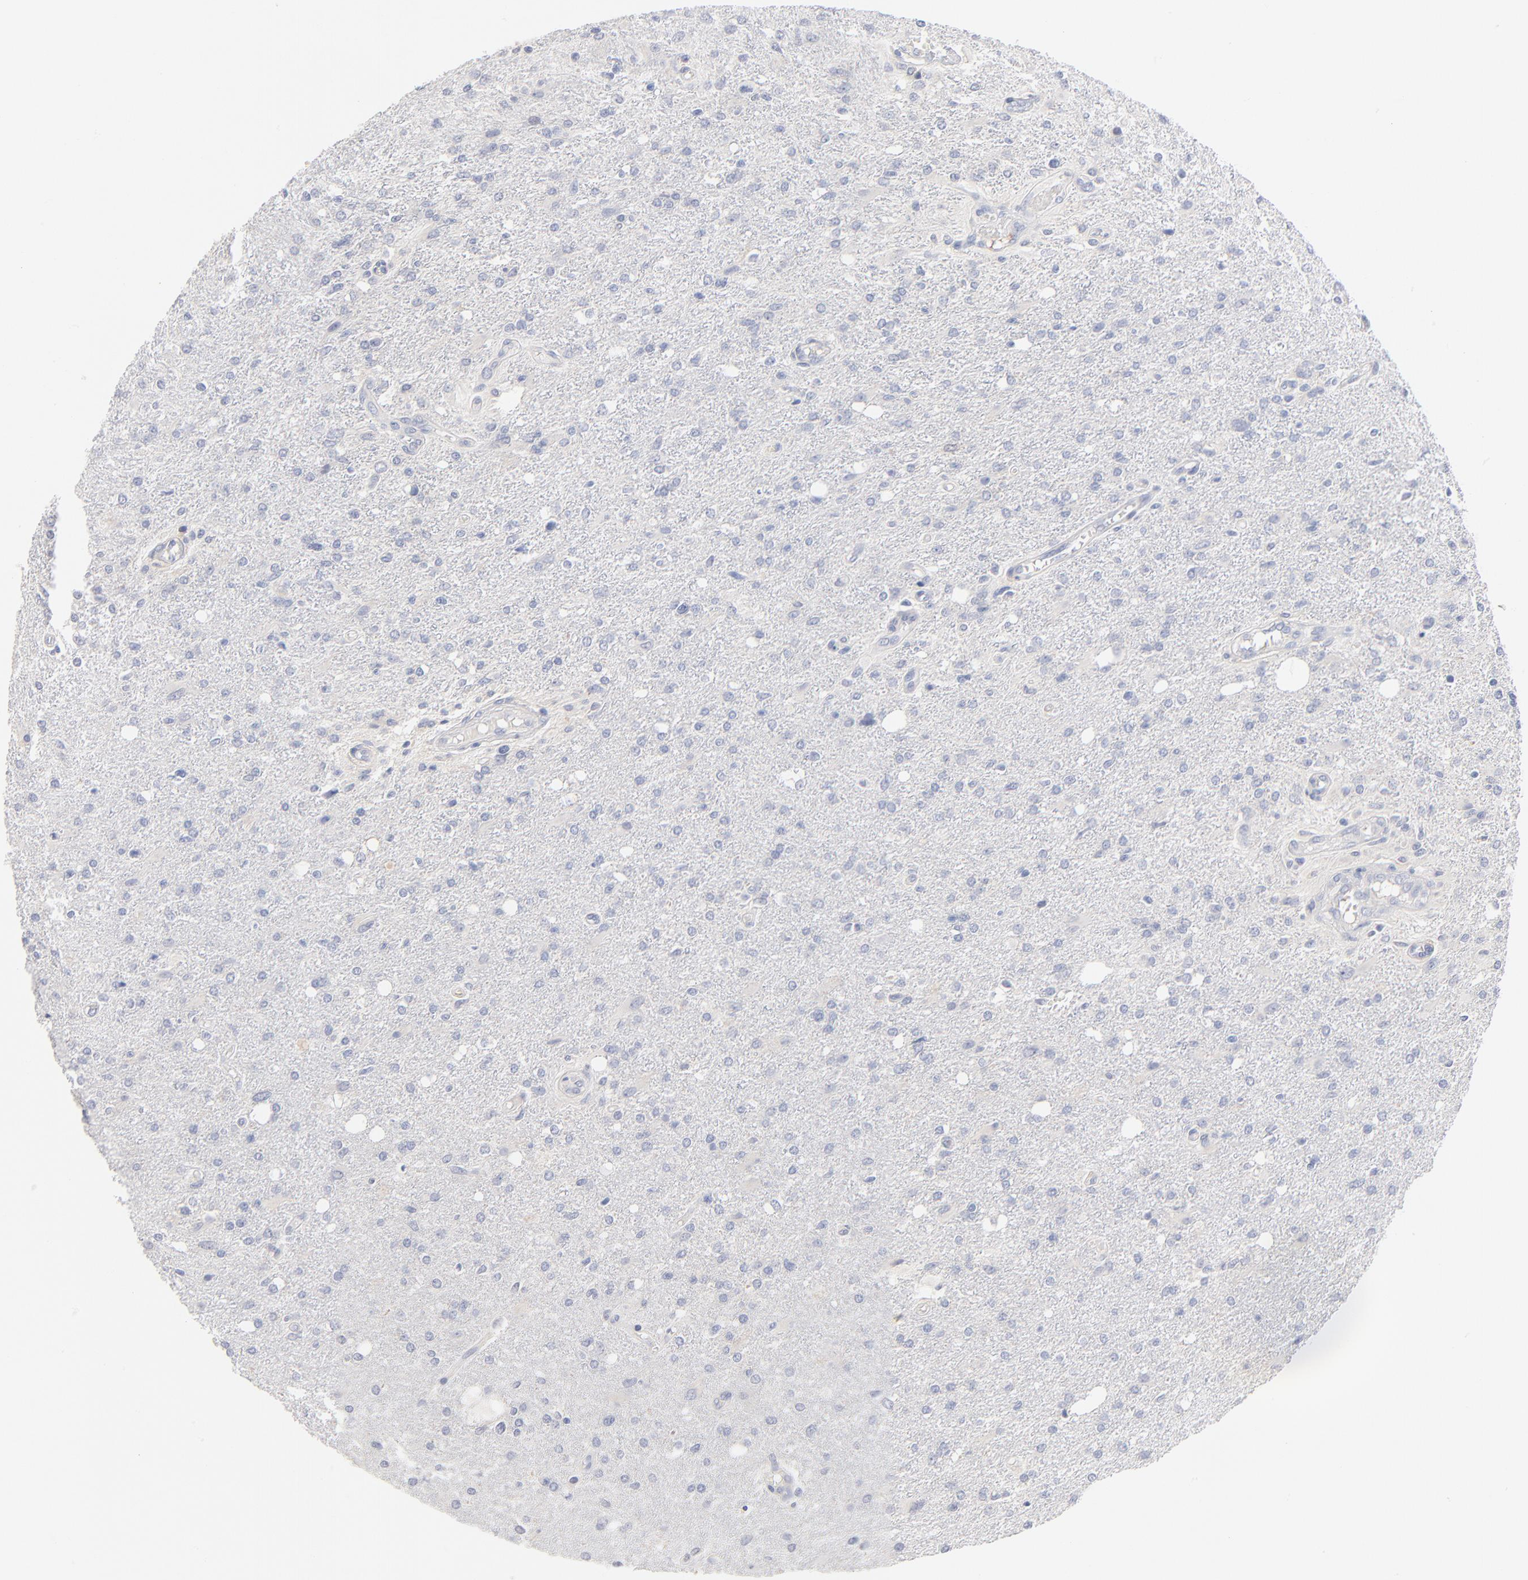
{"staining": {"intensity": "negative", "quantity": "none", "location": "none"}, "tissue": "glioma", "cell_type": "Tumor cells", "image_type": "cancer", "snomed": [{"axis": "morphology", "description": "Glioma, malignant, High grade"}, {"axis": "topography", "description": "Cerebral cortex"}], "caption": "Malignant high-grade glioma was stained to show a protein in brown. There is no significant expression in tumor cells.", "gene": "F12", "patient": {"sex": "male", "age": 76}}